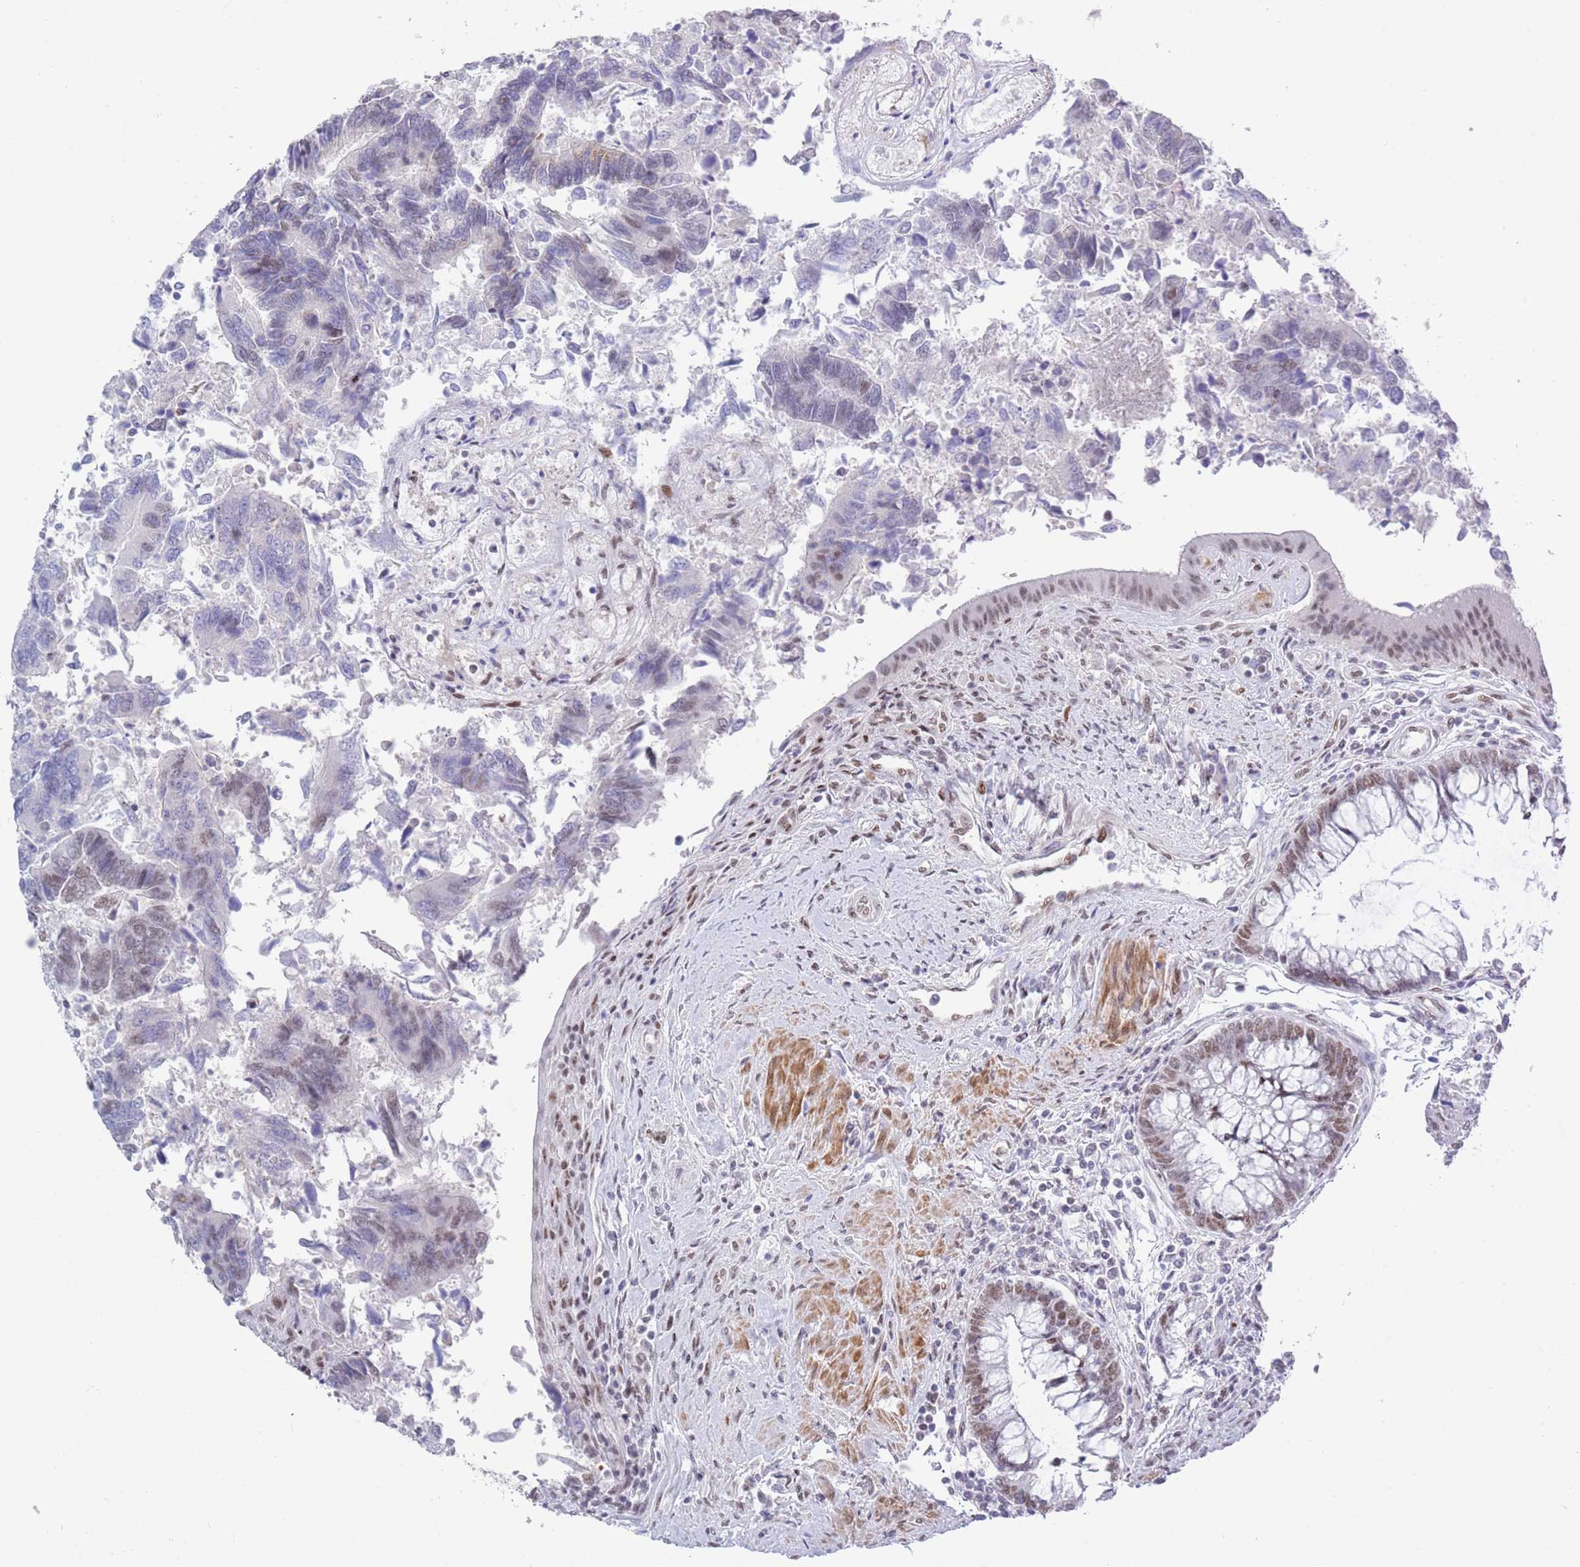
{"staining": {"intensity": "moderate", "quantity": "<25%", "location": "nuclear"}, "tissue": "colorectal cancer", "cell_type": "Tumor cells", "image_type": "cancer", "snomed": [{"axis": "morphology", "description": "Adenocarcinoma, NOS"}, {"axis": "topography", "description": "Colon"}], "caption": "Protein analysis of adenocarcinoma (colorectal) tissue exhibits moderate nuclear staining in about <25% of tumor cells.", "gene": "ZNF382", "patient": {"sex": "female", "age": 67}}